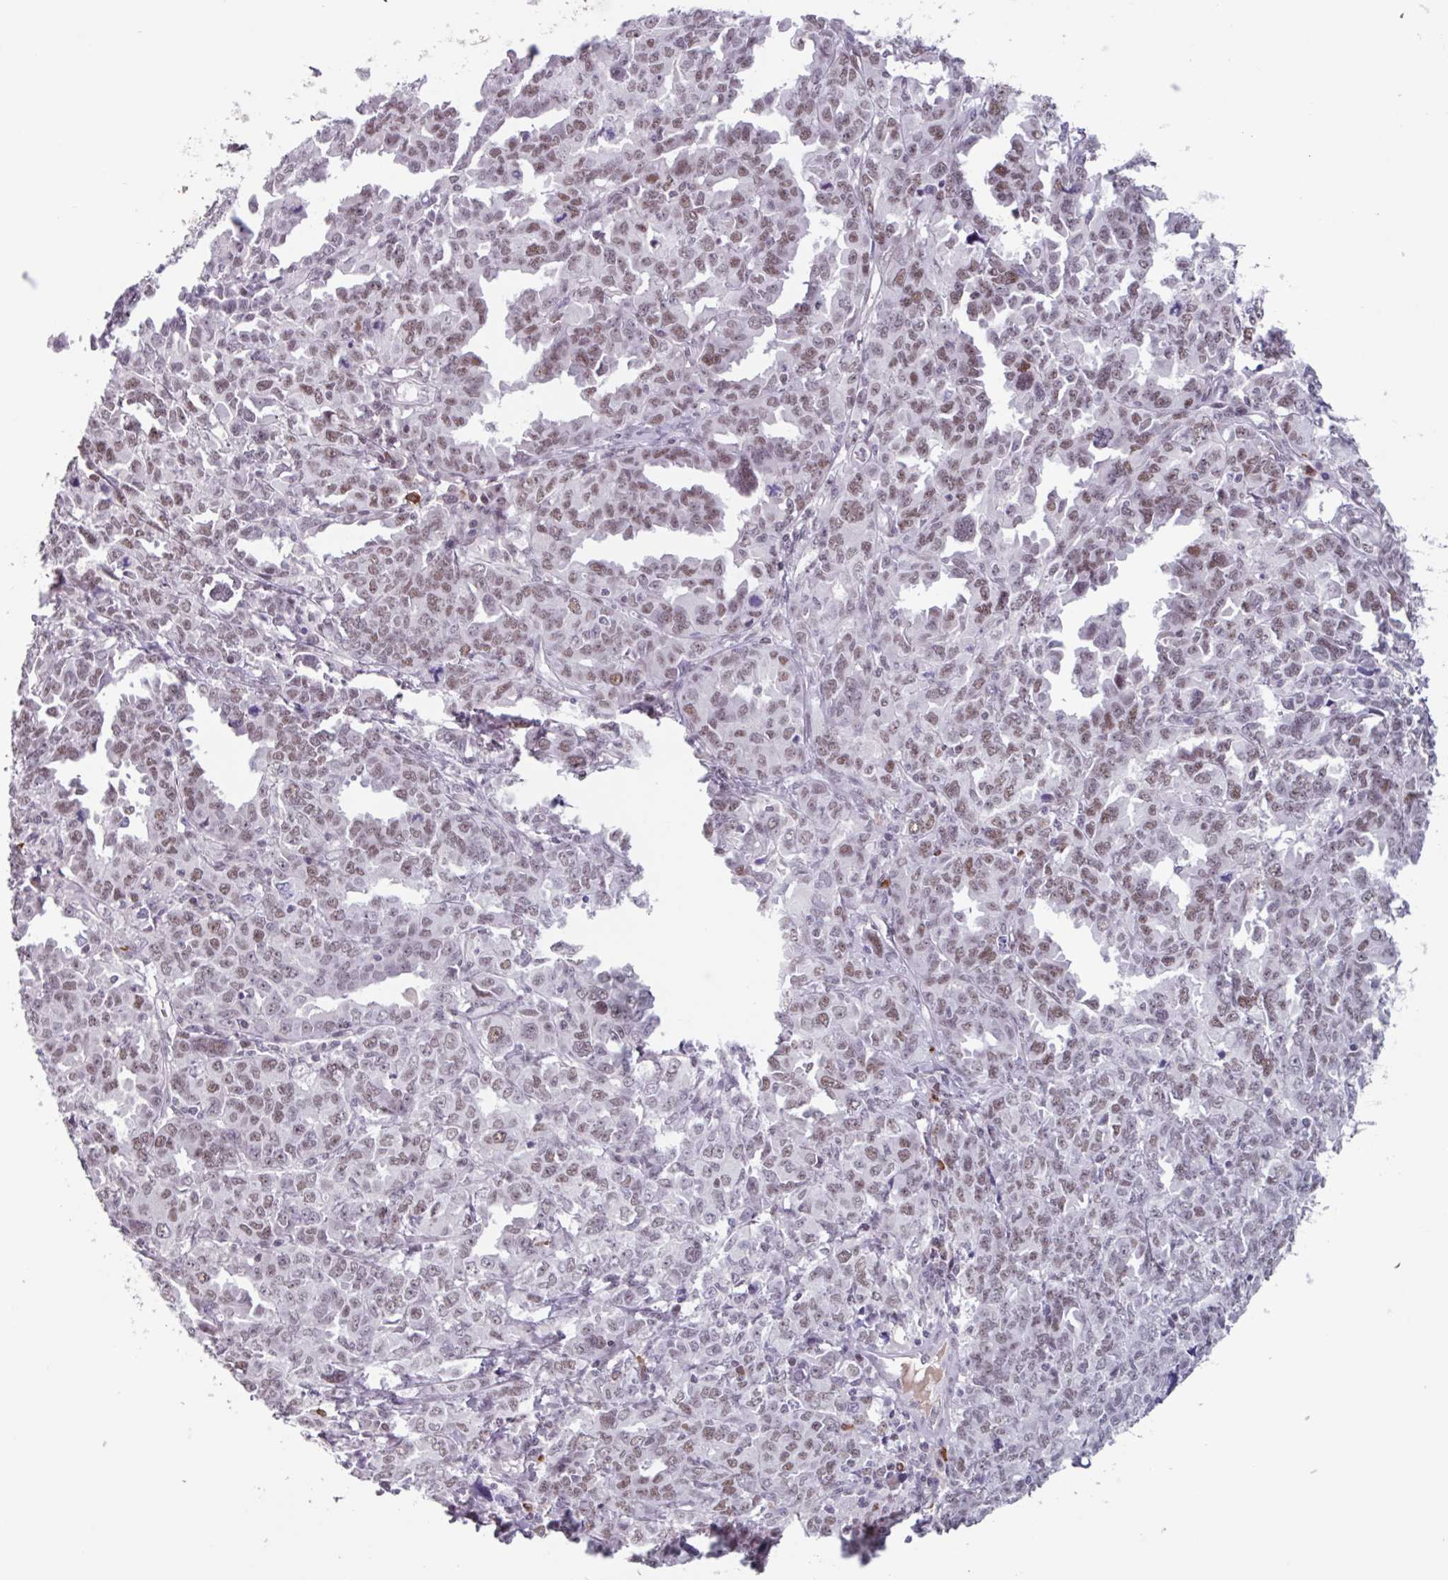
{"staining": {"intensity": "moderate", "quantity": "25%-75%", "location": "nuclear"}, "tissue": "ovarian cancer", "cell_type": "Tumor cells", "image_type": "cancer", "snomed": [{"axis": "morphology", "description": "Adenocarcinoma, NOS"}, {"axis": "morphology", "description": "Carcinoma, endometroid"}, {"axis": "topography", "description": "Ovary"}], "caption": "DAB immunohistochemical staining of adenocarcinoma (ovarian) shows moderate nuclear protein staining in approximately 25%-75% of tumor cells.", "gene": "ZNF575", "patient": {"sex": "female", "age": 72}}